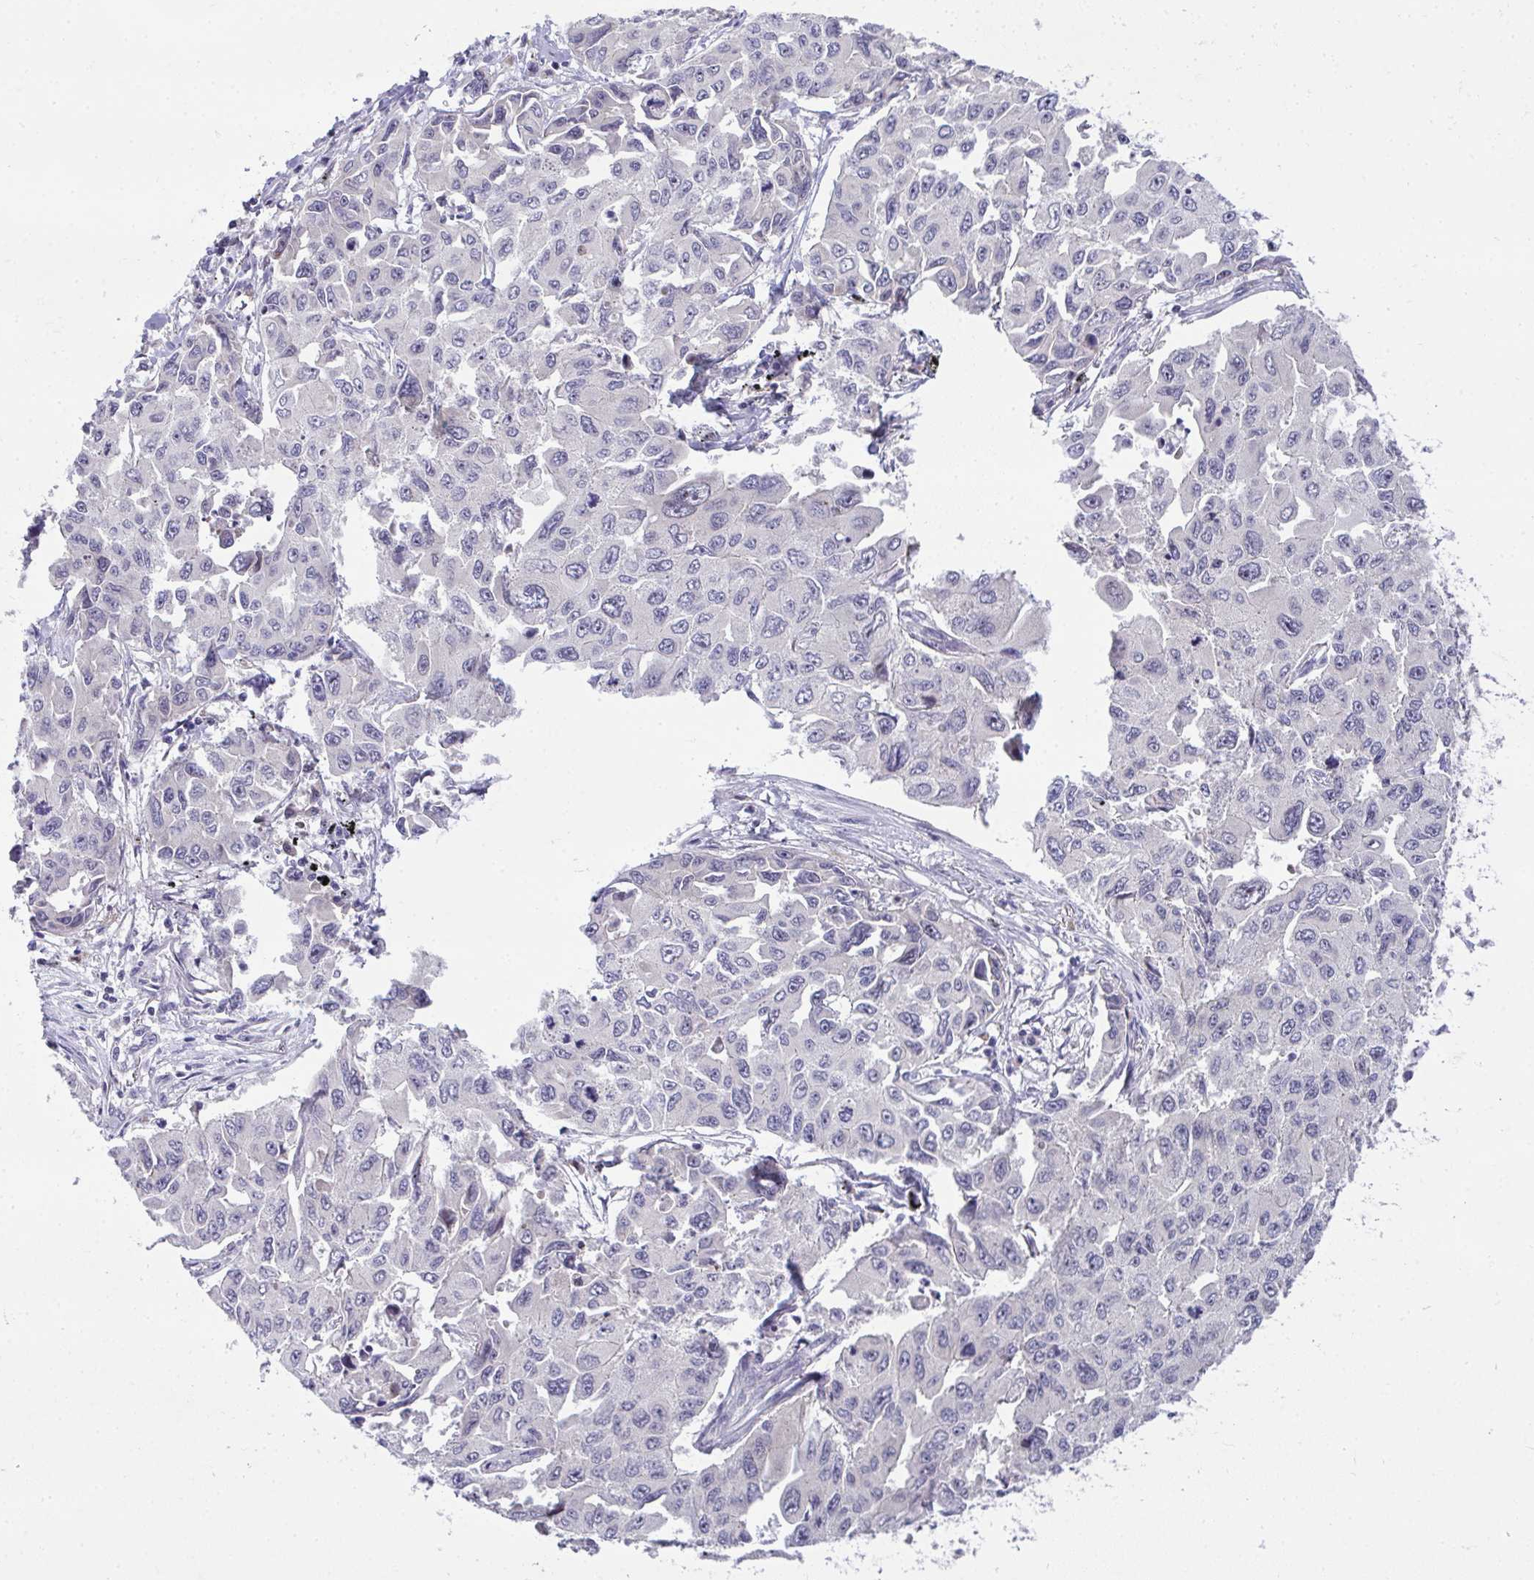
{"staining": {"intensity": "negative", "quantity": "none", "location": "none"}, "tissue": "lung cancer", "cell_type": "Tumor cells", "image_type": "cancer", "snomed": [{"axis": "morphology", "description": "Adenocarcinoma, NOS"}, {"axis": "topography", "description": "Lung"}], "caption": "Protein analysis of lung cancer (adenocarcinoma) reveals no significant staining in tumor cells.", "gene": "NT5C1A", "patient": {"sex": "male", "age": 64}}